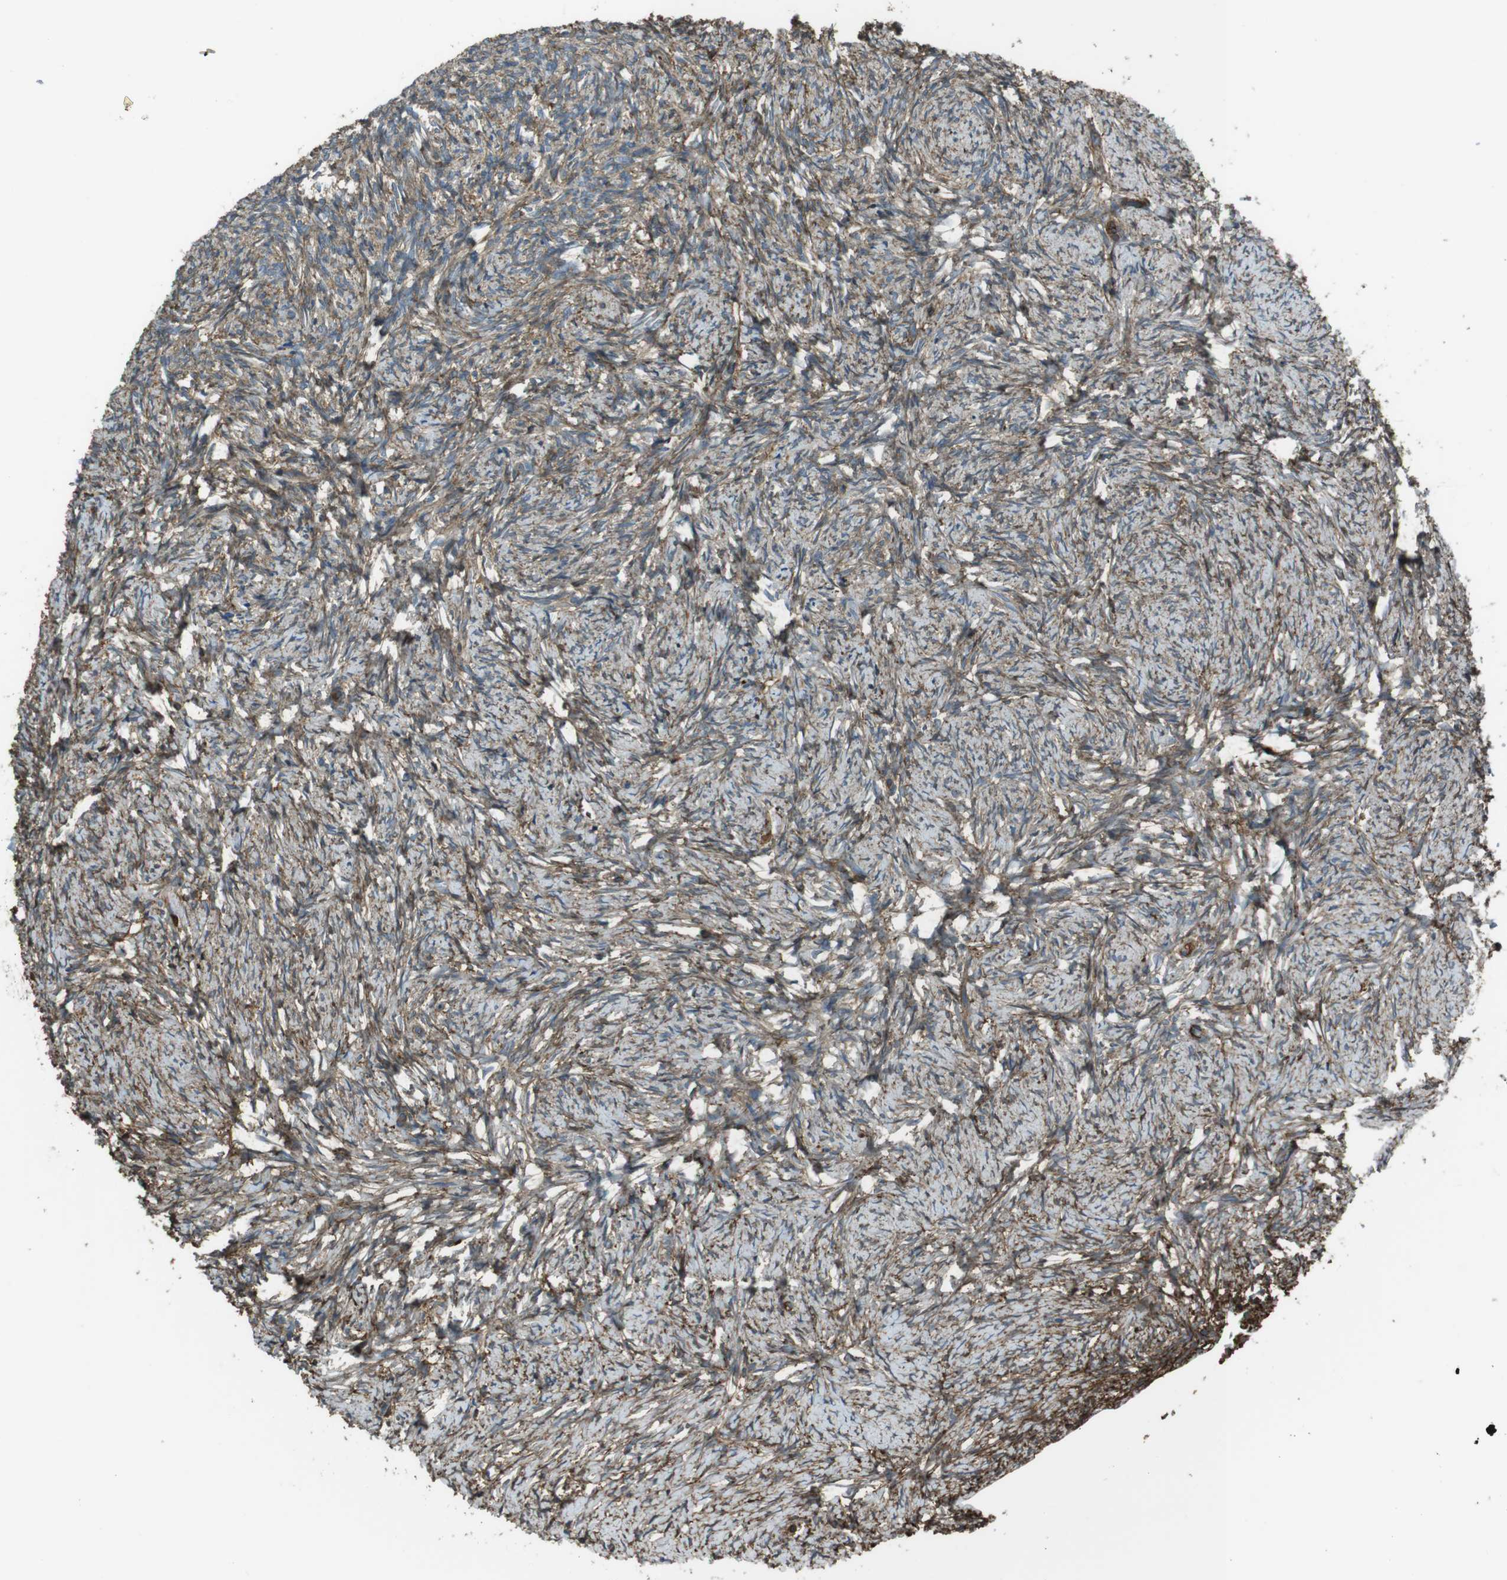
{"staining": {"intensity": "moderate", "quantity": ">75%", "location": "cytoplasmic/membranous"}, "tissue": "ovary", "cell_type": "Ovarian stroma cells", "image_type": "normal", "snomed": [{"axis": "morphology", "description": "Normal tissue, NOS"}, {"axis": "topography", "description": "Ovary"}], "caption": "This histopathology image shows IHC staining of normal ovary, with medium moderate cytoplasmic/membranous positivity in approximately >75% of ovarian stroma cells.", "gene": "SFT2D1", "patient": {"sex": "female", "age": 60}}